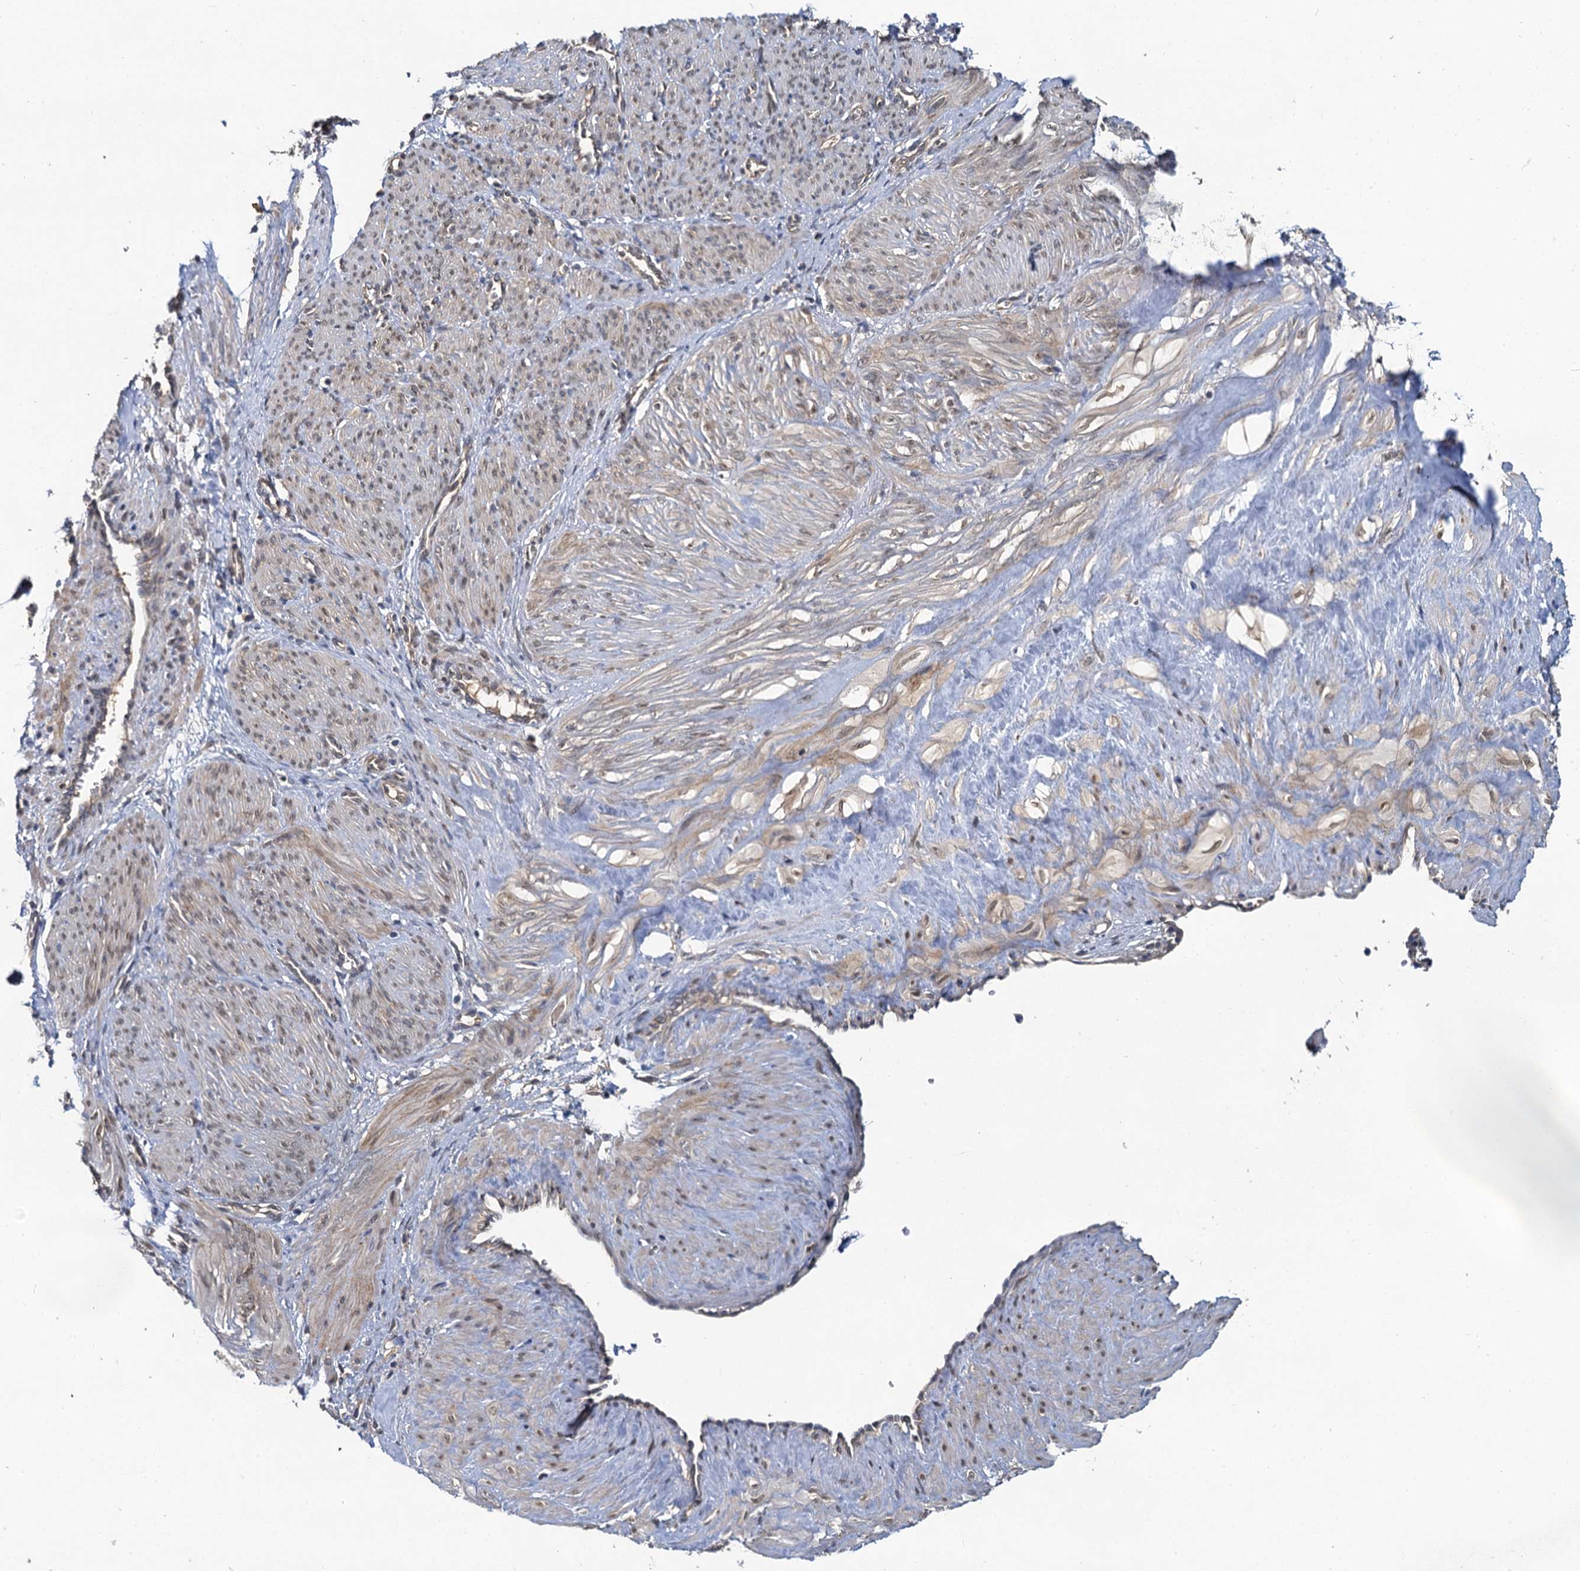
{"staining": {"intensity": "negative", "quantity": "none", "location": "none"}, "tissue": "smooth muscle", "cell_type": "Smooth muscle cells", "image_type": "normal", "snomed": [{"axis": "morphology", "description": "Normal tissue, NOS"}, {"axis": "topography", "description": "Endometrium"}], "caption": "This is an immunohistochemistry micrograph of unremarkable smooth muscle. There is no positivity in smooth muscle cells.", "gene": "ZNF324", "patient": {"sex": "female", "age": 33}}